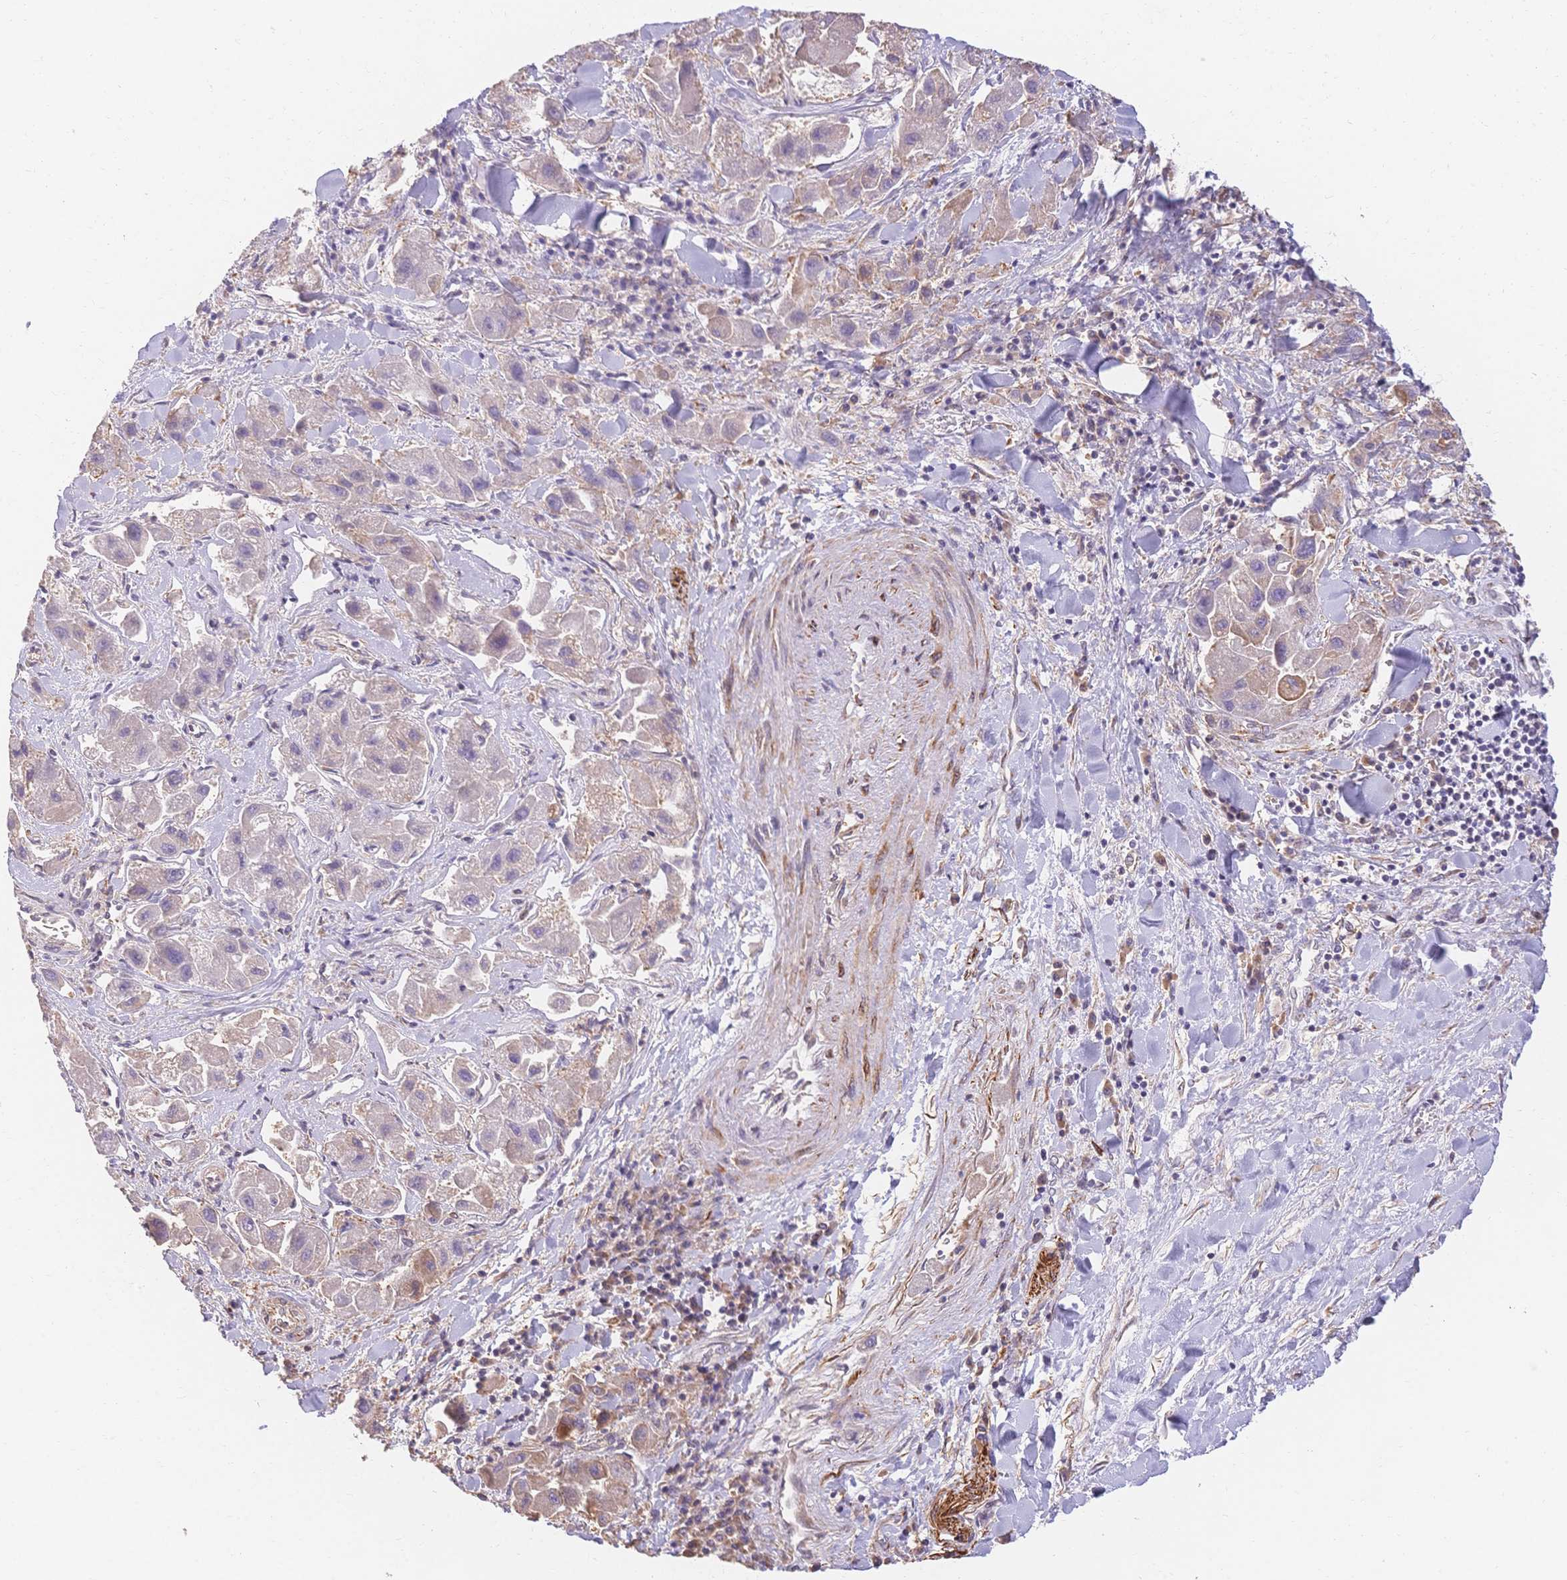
{"staining": {"intensity": "weak", "quantity": "<25%", "location": "cytoplasmic/membranous"}, "tissue": "liver cancer", "cell_type": "Tumor cells", "image_type": "cancer", "snomed": [{"axis": "morphology", "description": "Carcinoma, Hepatocellular, NOS"}, {"axis": "topography", "description": "Liver"}], "caption": "This is an IHC micrograph of human hepatocellular carcinoma (liver). There is no staining in tumor cells.", "gene": "HS3ST5", "patient": {"sex": "male", "age": 24}}